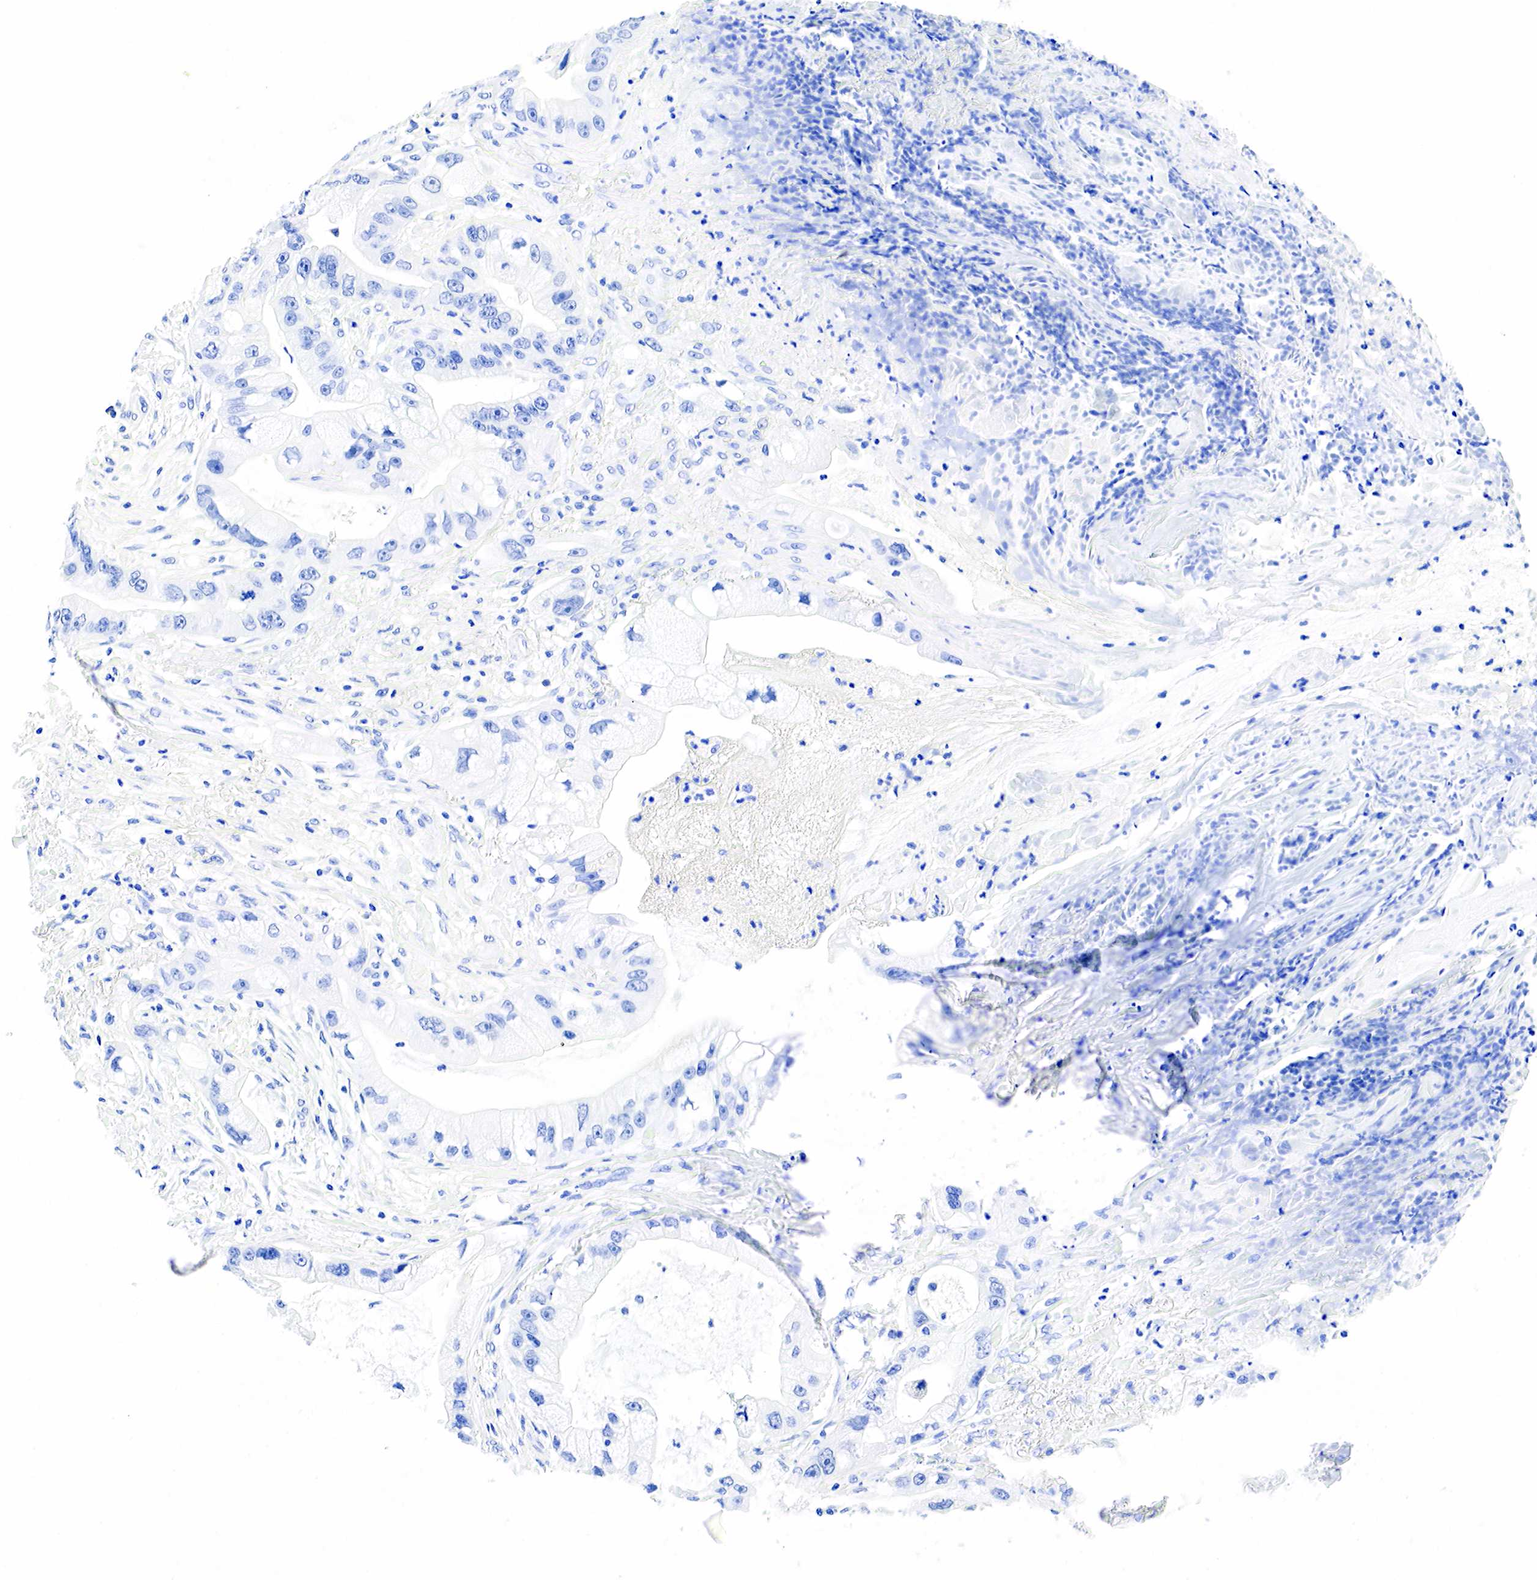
{"staining": {"intensity": "negative", "quantity": "none", "location": "none"}, "tissue": "pancreatic cancer", "cell_type": "Tumor cells", "image_type": "cancer", "snomed": [{"axis": "morphology", "description": "Adenocarcinoma, NOS"}, {"axis": "topography", "description": "Pancreas"}, {"axis": "topography", "description": "Stomach, upper"}], "caption": "The photomicrograph shows no significant expression in tumor cells of adenocarcinoma (pancreatic). Brightfield microscopy of immunohistochemistry stained with DAB (brown) and hematoxylin (blue), captured at high magnification.", "gene": "CHGA", "patient": {"sex": "male", "age": 77}}